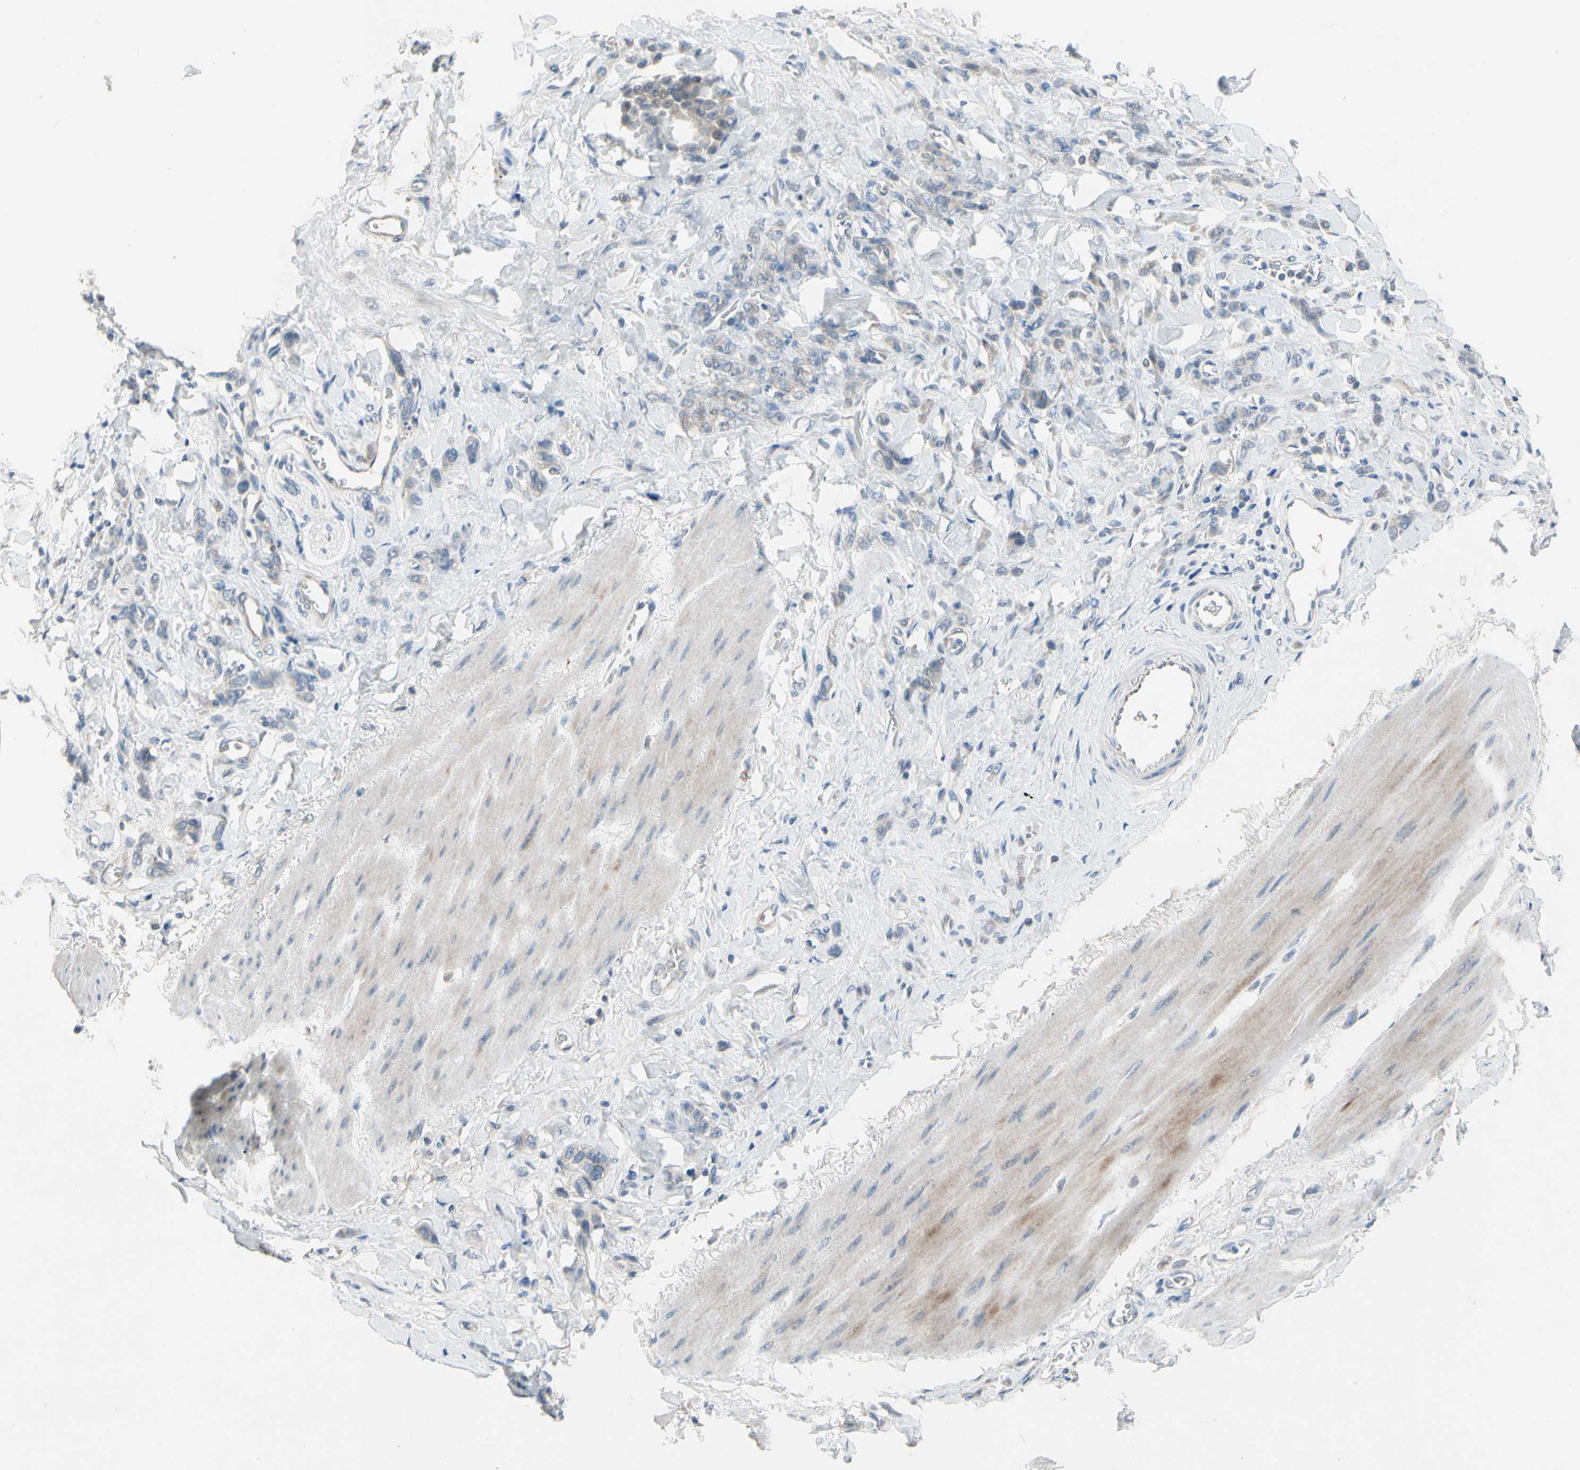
{"staining": {"intensity": "weak", "quantity": "25%-75%", "location": "cytoplasmic/membranous"}, "tissue": "stomach cancer", "cell_type": "Tumor cells", "image_type": "cancer", "snomed": [{"axis": "morphology", "description": "Adenocarcinoma, NOS"}, {"axis": "topography", "description": "Stomach"}], "caption": "The histopathology image exhibits a brown stain indicating the presence of a protein in the cytoplasmic/membranous of tumor cells in adenocarcinoma (stomach). Nuclei are stained in blue.", "gene": "PIP5K1B", "patient": {"sex": "male", "age": 82}}